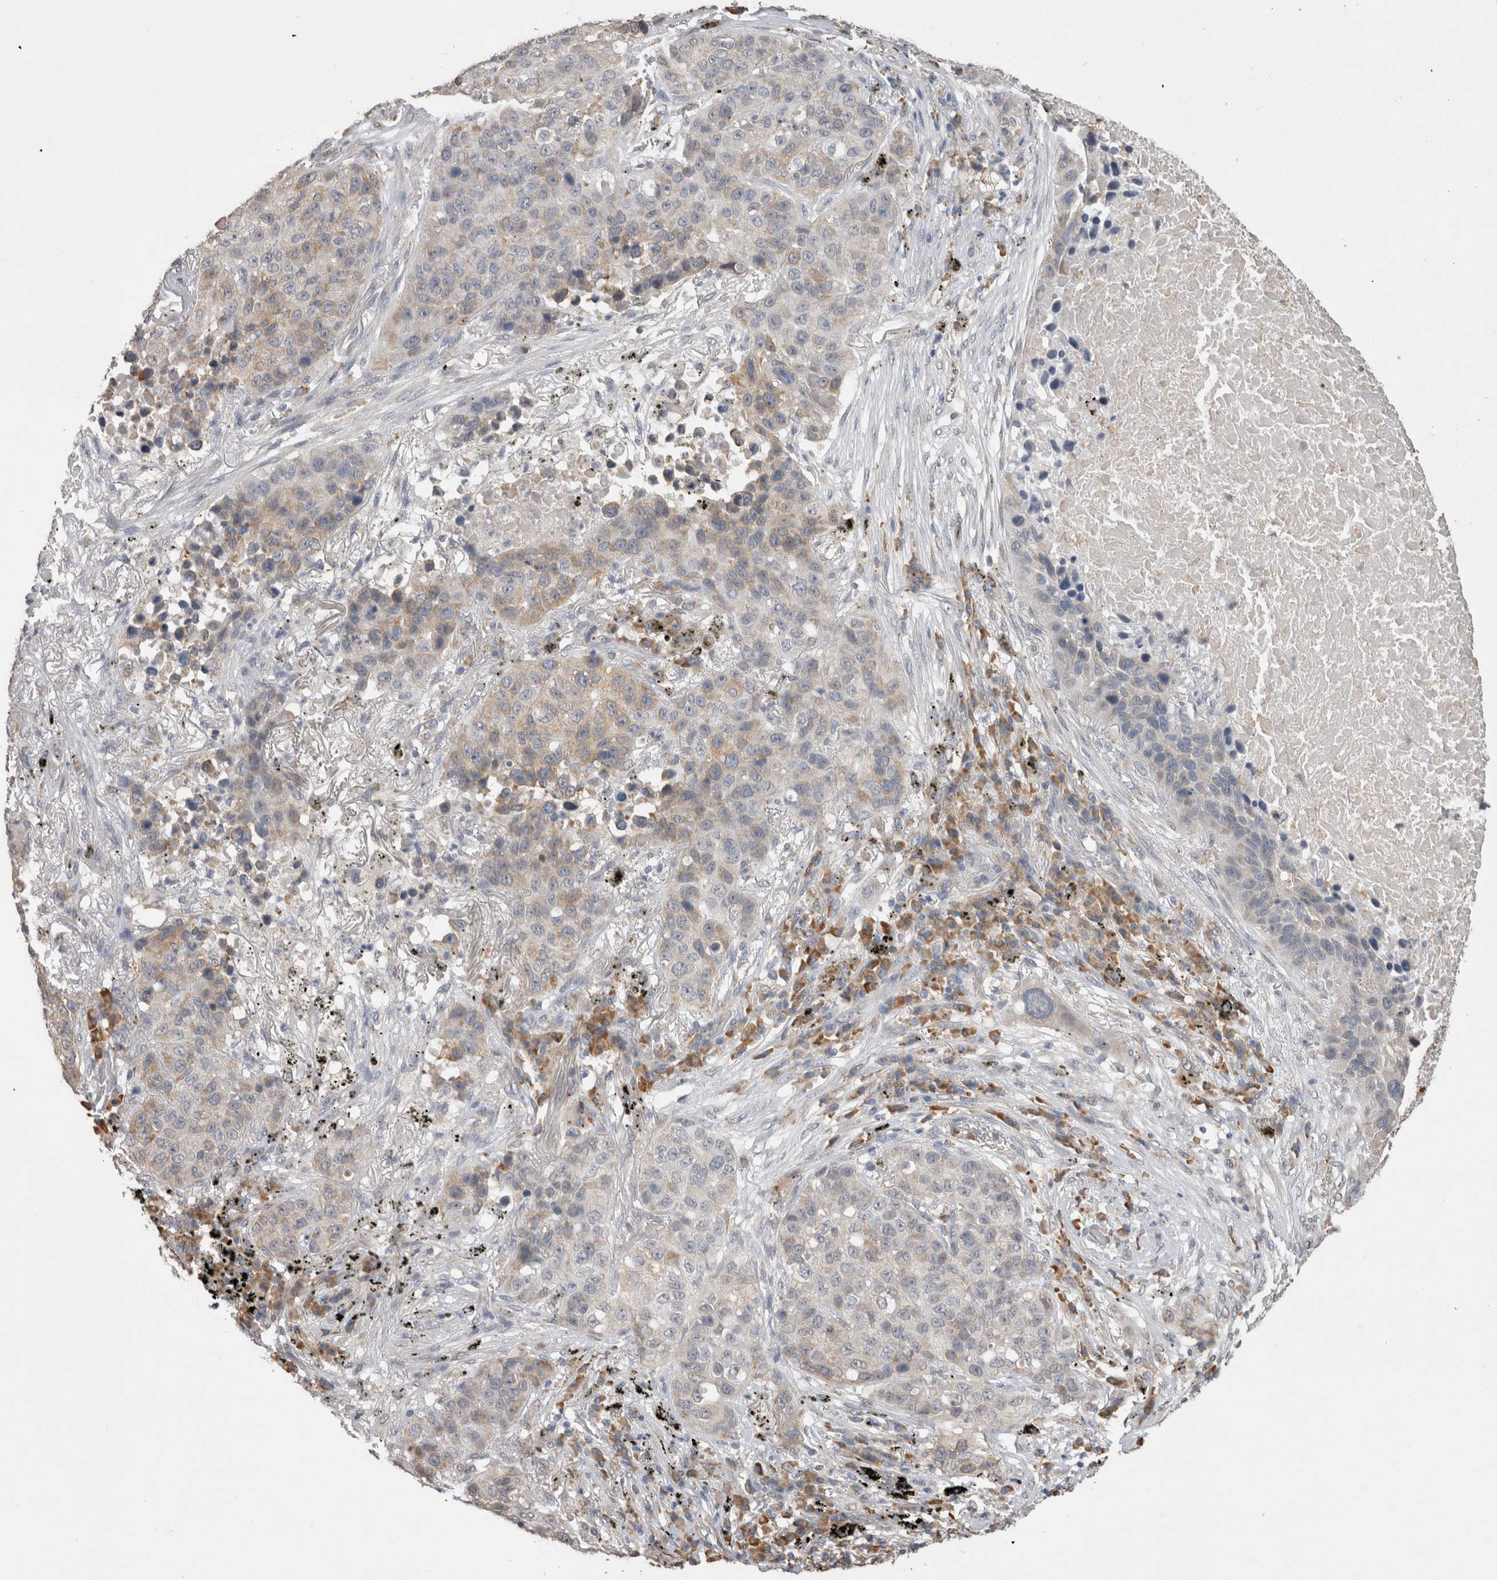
{"staining": {"intensity": "weak", "quantity": "<25%", "location": "cytoplasmic/membranous"}, "tissue": "lung cancer", "cell_type": "Tumor cells", "image_type": "cancer", "snomed": [{"axis": "morphology", "description": "Squamous cell carcinoma, NOS"}, {"axis": "topography", "description": "Lung"}], "caption": "Lung squamous cell carcinoma was stained to show a protein in brown. There is no significant staining in tumor cells.", "gene": "NOMO1", "patient": {"sex": "male", "age": 57}}